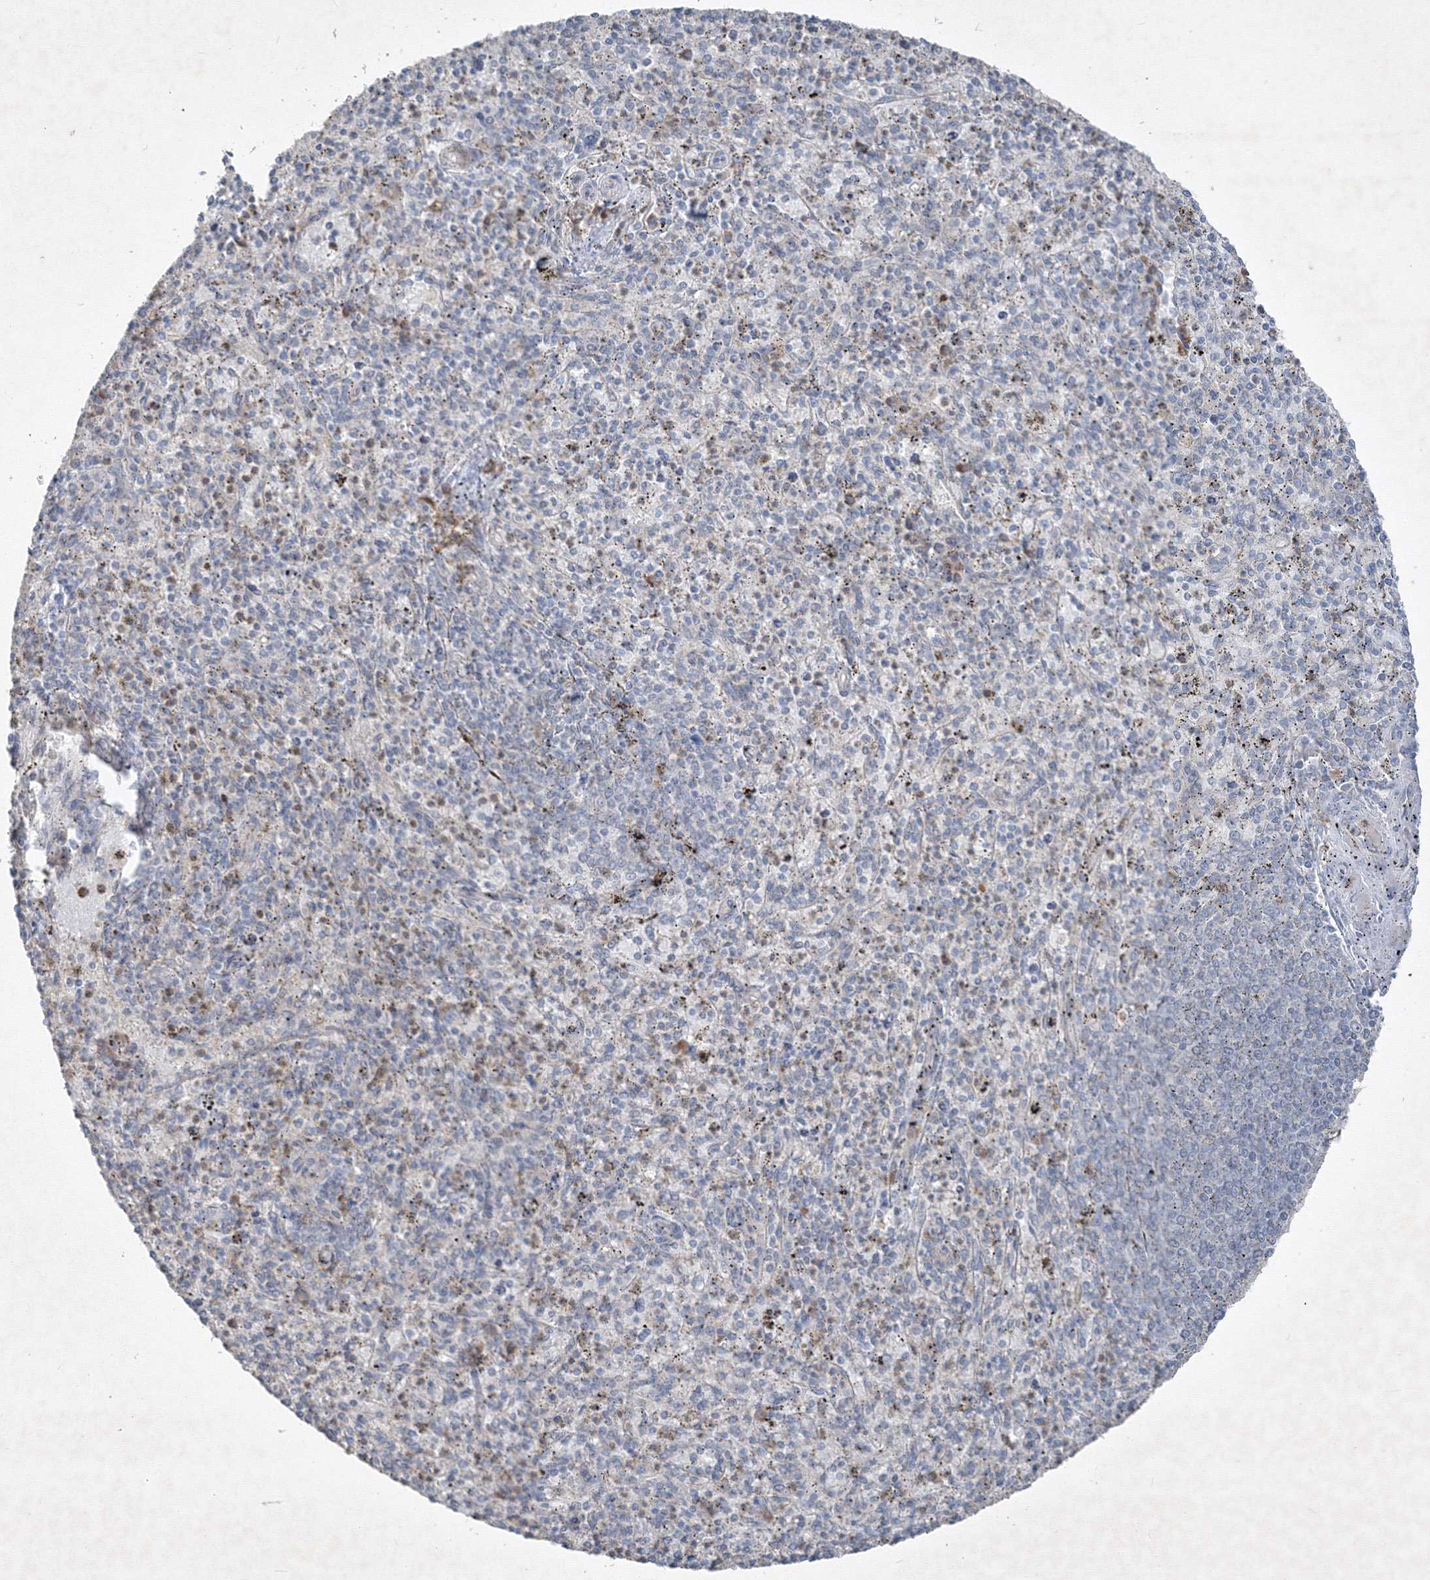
{"staining": {"intensity": "moderate", "quantity": "<25%", "location": "cytoplasmic/membranous"}, "tissue": "spleen", "cell_type": "Cells in red pulp", "image_type": "normal", "snomed": [{"axis": "morphology", "description": "Normal tissue, NOS"}, {"axis": "topography", "description": "Spleen"}], "caption": "An IHC photomicrograph of unremarkable tissue is shown. Protein staining in brown shows moderate cytoplasmic/membranous positivity in spleen within cells in red pulp.", "gene": "IFNAR1", "patient": {"sex": "male", "age": 72}}